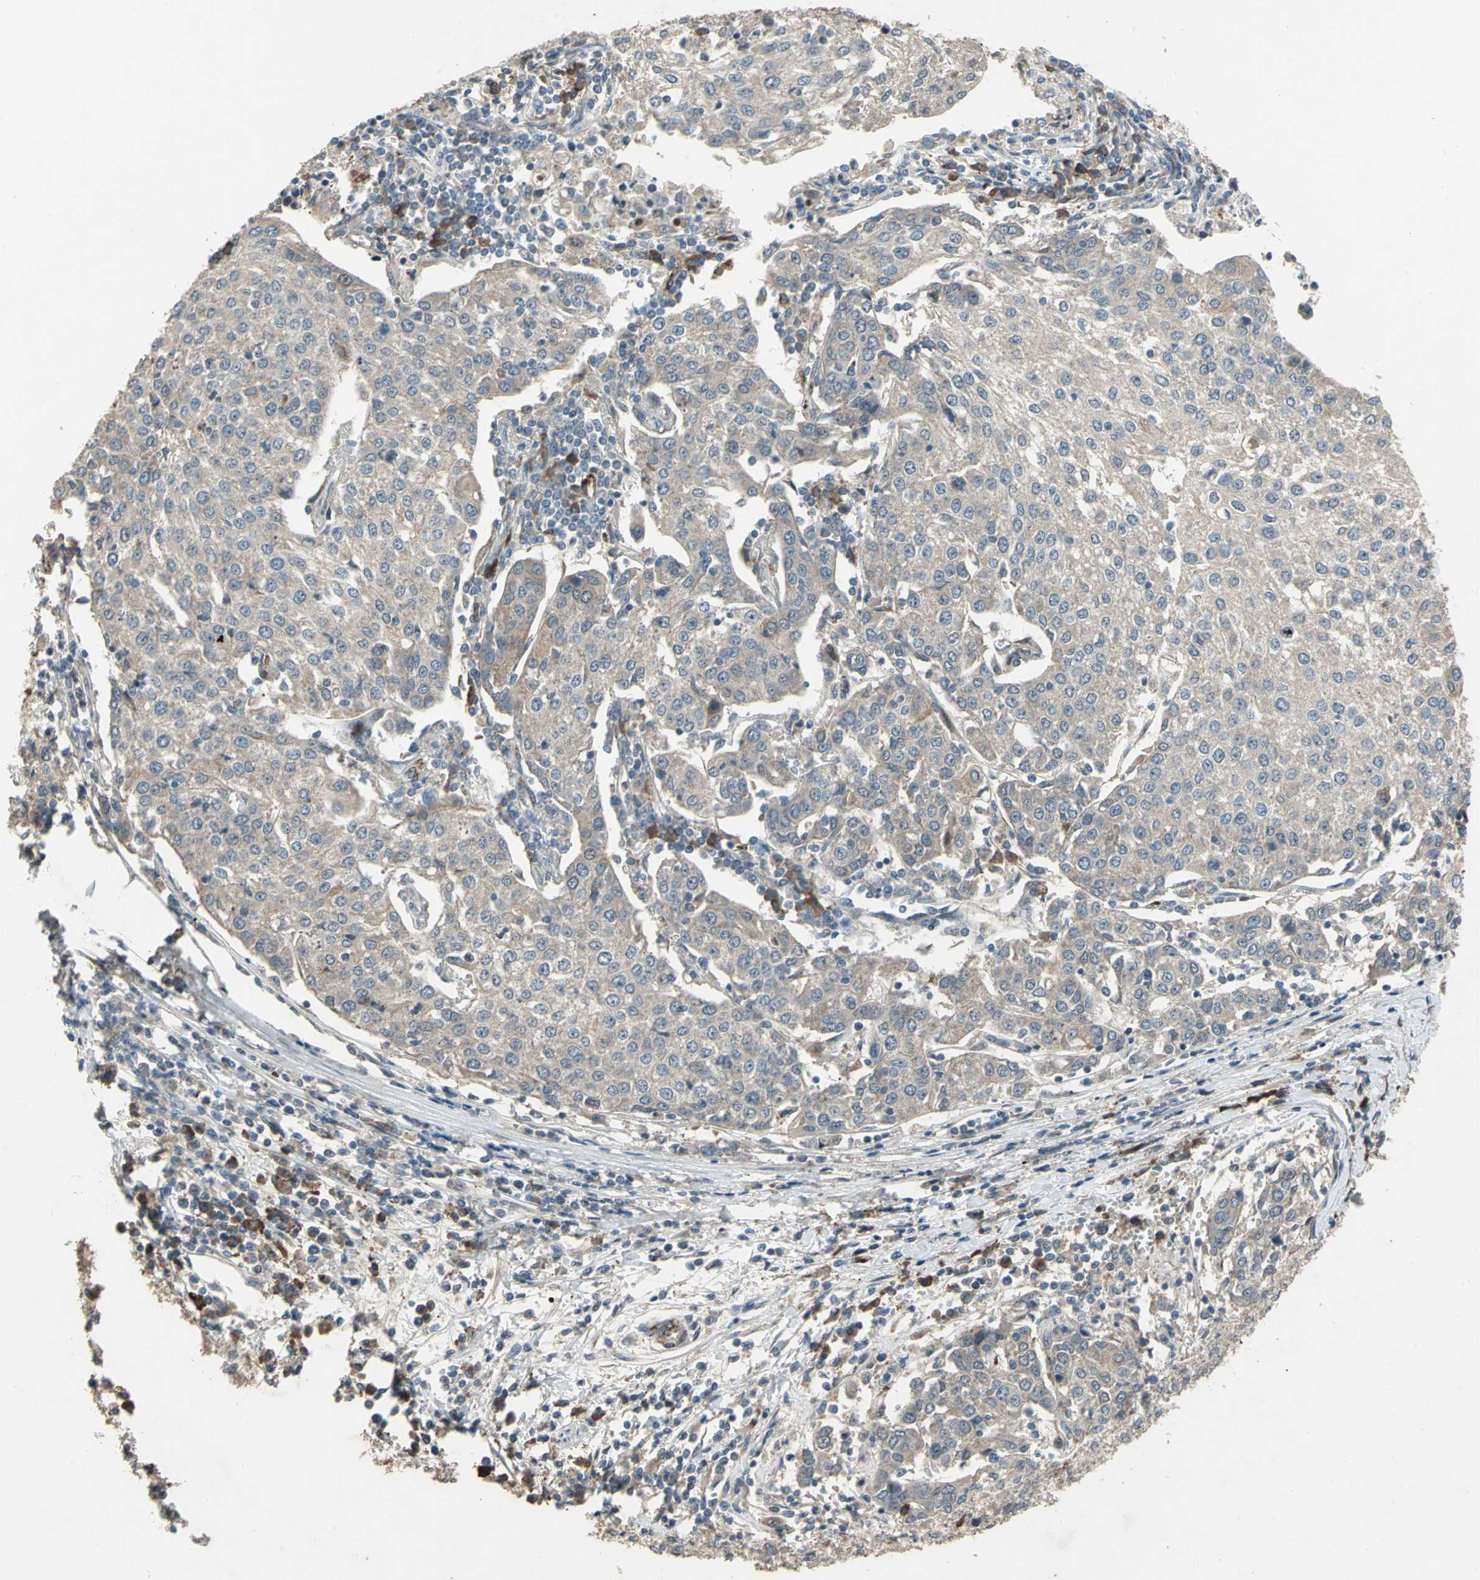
{"staining": {"intensity": "weak", "quantity": ">75%", "location": "cytoplasmic/membranous"}, "tissue": "urothelial cancer", "cell_type": "Tumor cells", "image_type": "cancer", "snomed": [{"axis": "morphology", "description": "Urothelial carcinoma, High grade"}, {"axis": "topography", "description": "Urinary bladder"}], "caption": "Urothelial carcinoma (high-grade) was stained to show a protein in brown. There is low levels of weak cytoplasmic/membranous staining in about >75% of tumor cells.", "gene": "SEPTIN4", "patient": {"sex": "female", "age": 85}}